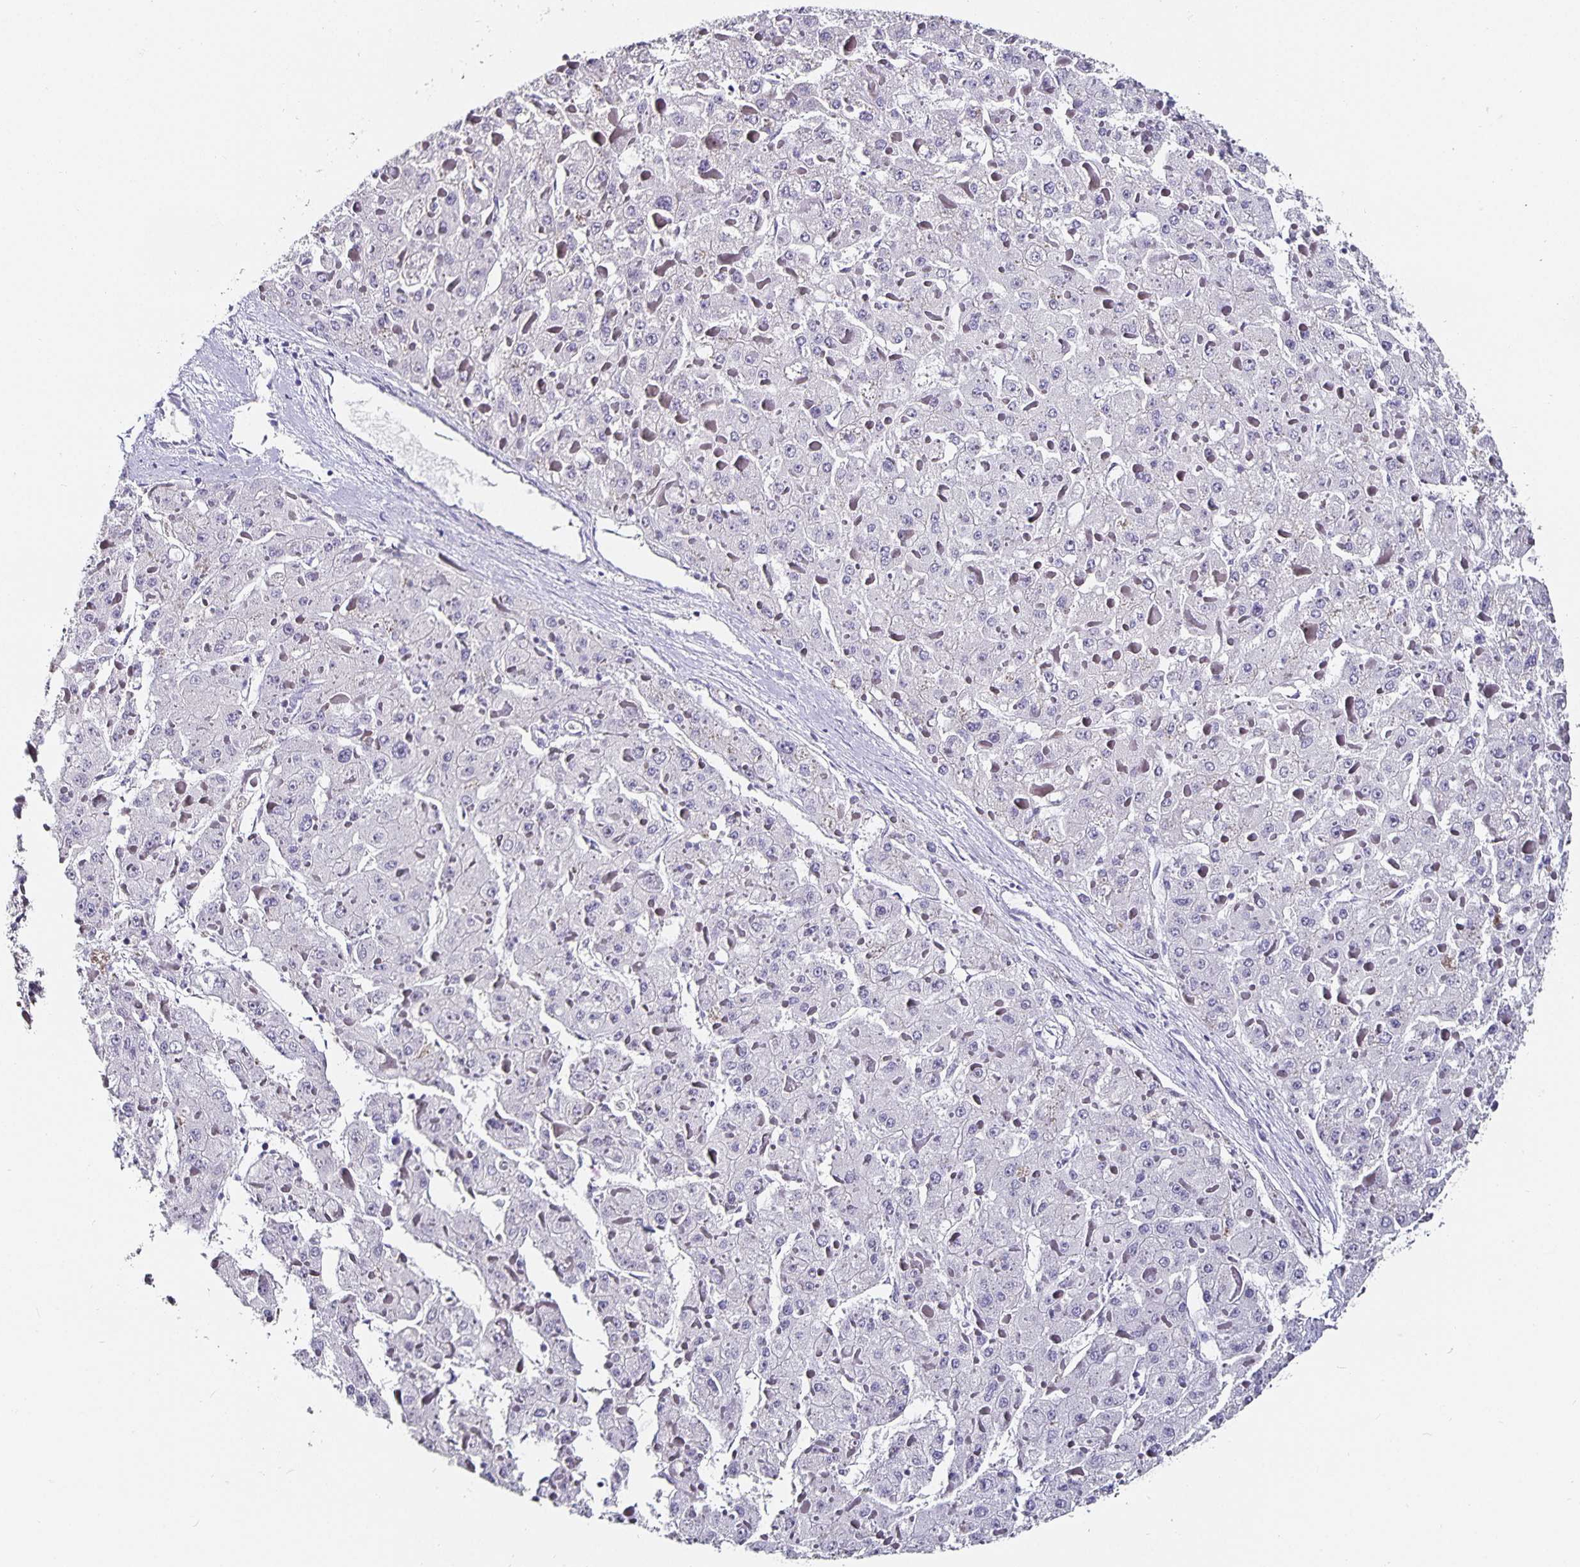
{"staining": {"intensity": "negative", "quantity": "none", "location": "none"}, "tissue": "liver cancer", "cell_type": "Tumor cells", "image_type": "cancer", "snomed": [{"axis": "morphology", "description": "Carcinoma, Hepatocellular, NOS"}, {"axis": "topography", "description": "Liver"}], "caption": "Tumor cells show no significant protein expression in liver cancer.", "gene": "CHGA", "patient": {"sex": "female", "age": 73}}